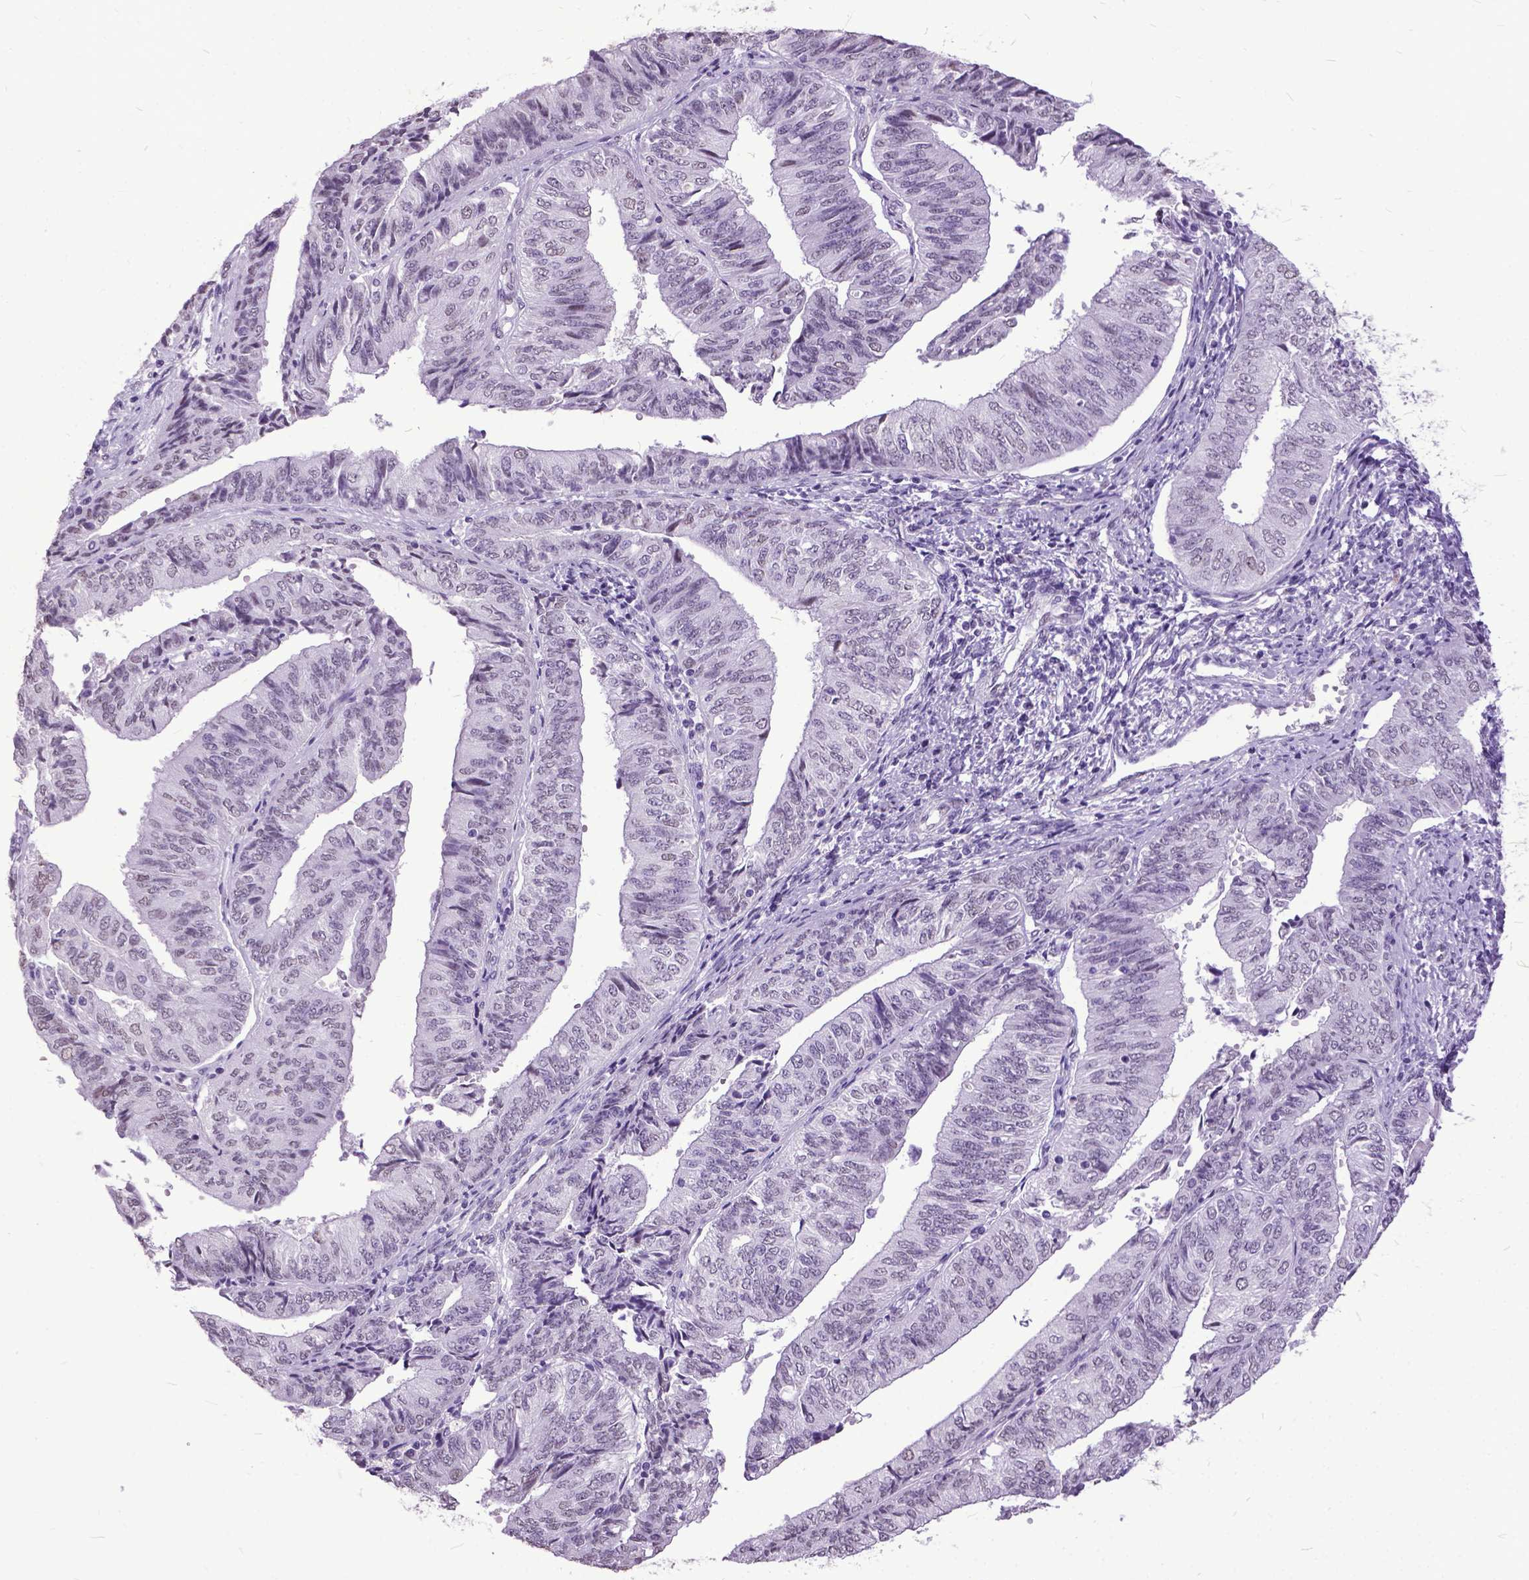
{"staining": {"intensity": "negative", "quantity": "none", "location": "none"}, "tissue": "endometrial cancer", "cell_type": "Tumor cells", "image_type": "cancer", "snomed": [{"axis": "morphology", "description": "Adenocarcinoma, NOS"}, {"axis": "topography", "description": "Endometrium"}], "caption": "Tumor cells are negative for brown protein staining in adenocarcinoma (endometrial).", "gene": "MARCHF10", "patient": {"sex": "female", "age": 58}}